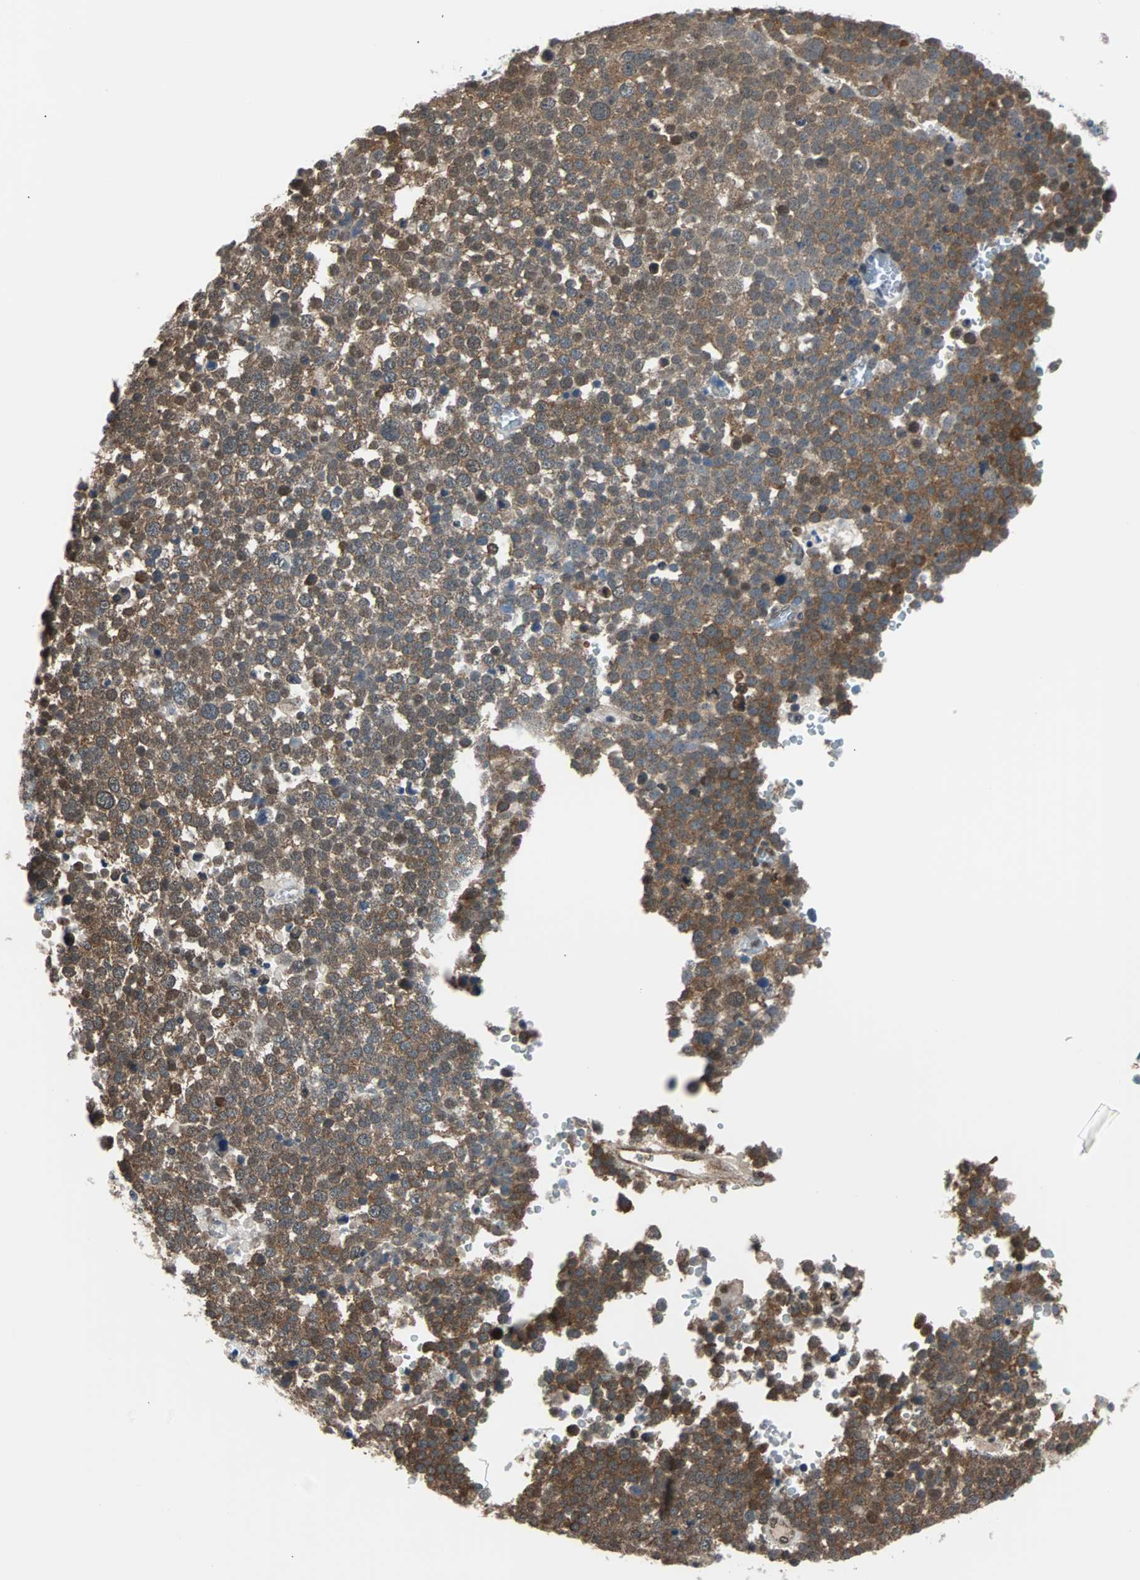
{"staining": {"intensity": "moderate", "quantity": ">75%", "location": "cytoplasmic/membranous"}, "tissue": "testis cancer", "cell_type": "Tumor cells", "image_type": "cancer", "snomed": [{"axis": "morphology", "description": "Seminoma, NOS"}, {"axis": "topography", "description": "Testis"}], "caption": "A medium amount of moderate cytoplasmic/membranous expression is identified in about >75% of tumor cells in testis seminoma tissue.", "gene": "VCP", "patient": {"sex": "male", "age": 71}}